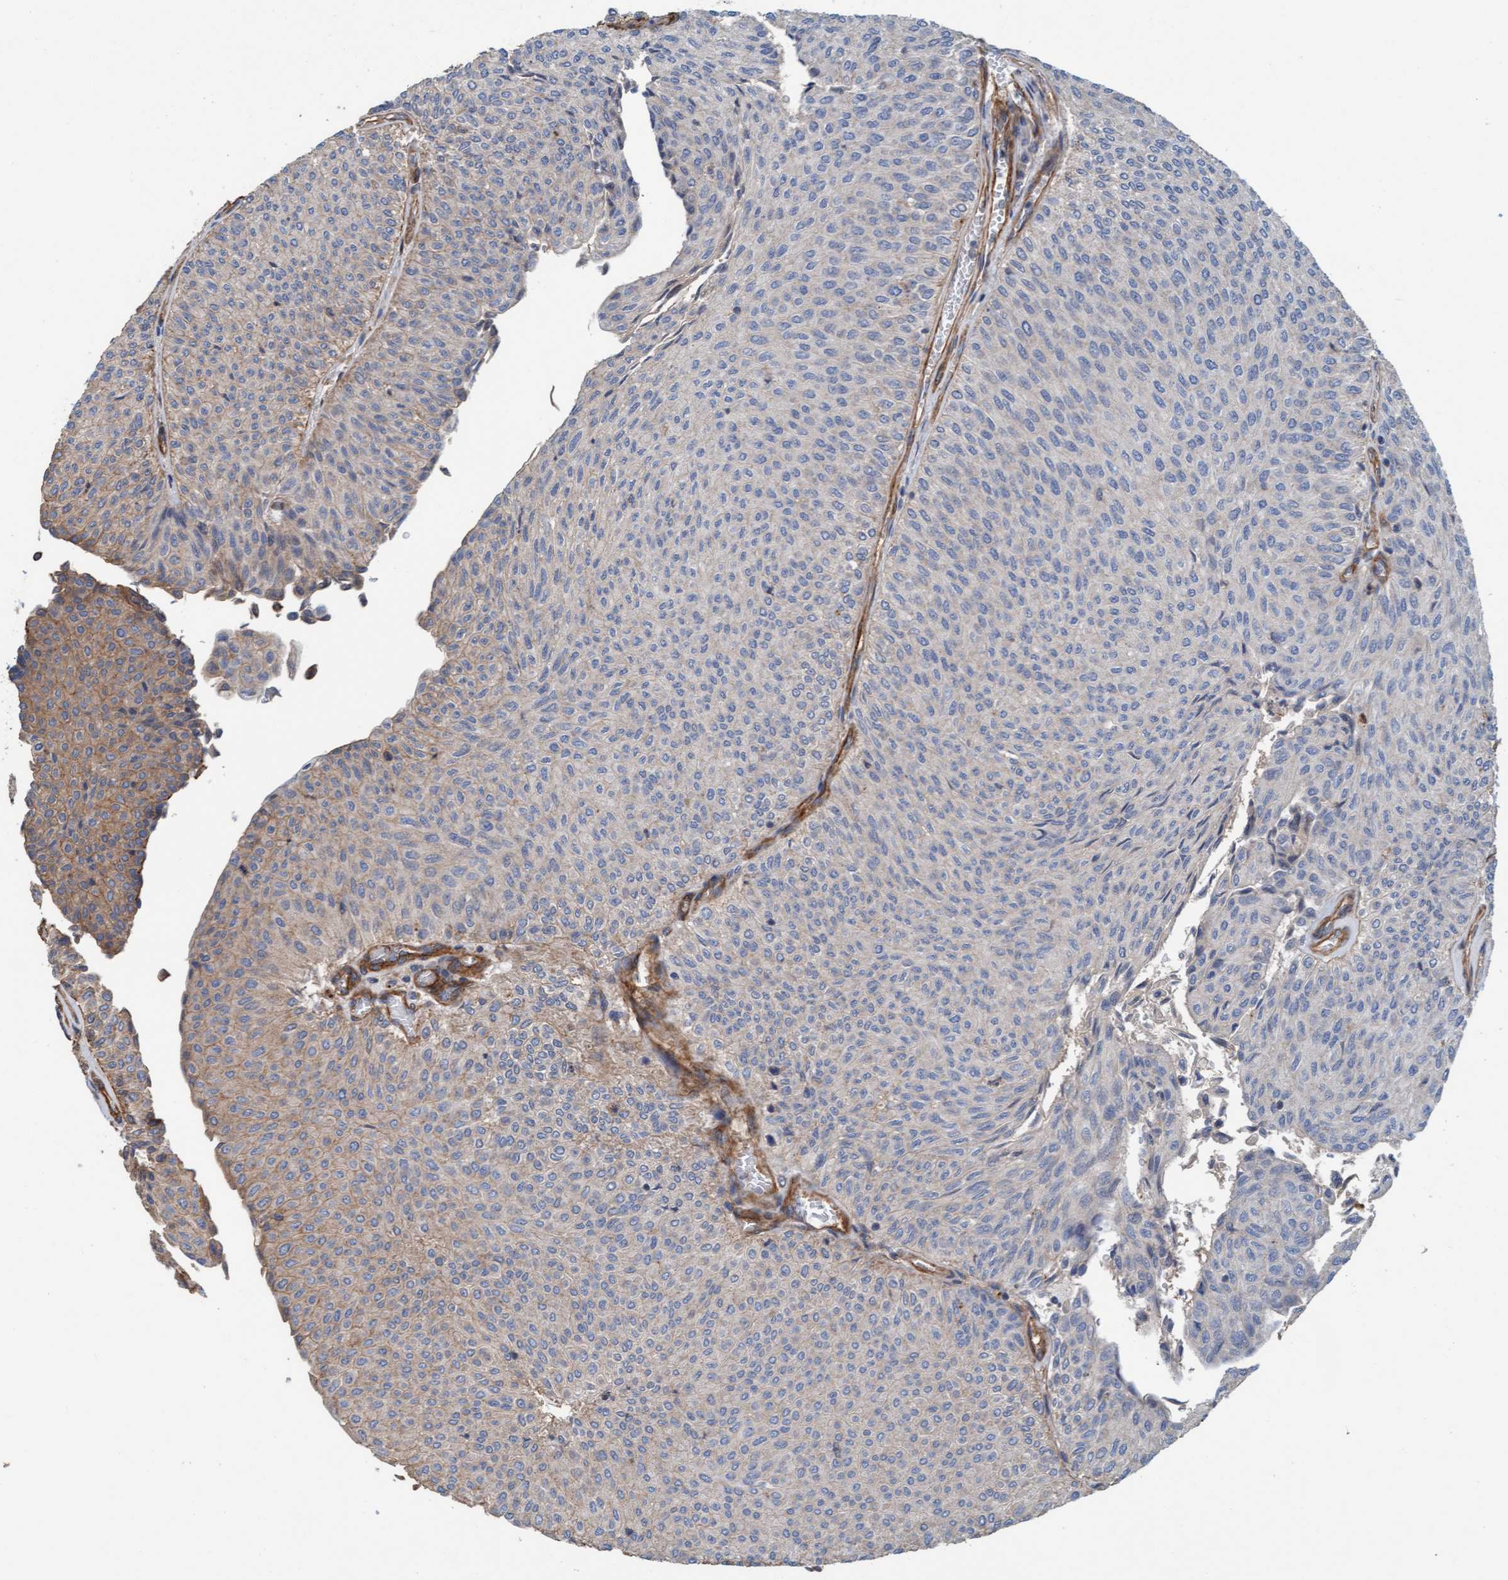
{"staining": {"intensity": "moderate", "quantity": "<25%", "location": "cytoplasmic/membranous"}, "tissue": "urothelial cancer", "cell_type": "Tumor cells", "image_type": "cancer", "snomed": [{"axis": "morphology", "description": "Urothelial carcinoma, Low grade"}, {"axis": "topography", "description": "Urinary bladder"}], "caption": "Immunohistochemical staining of human low-grade urothelial carcinoma displays low levels of moderate cytoplasmic/membranous expression in approximately <25% of tumor cells.", "gene": "STXBP4", "patient": {"sex": "male", "age": 78}}